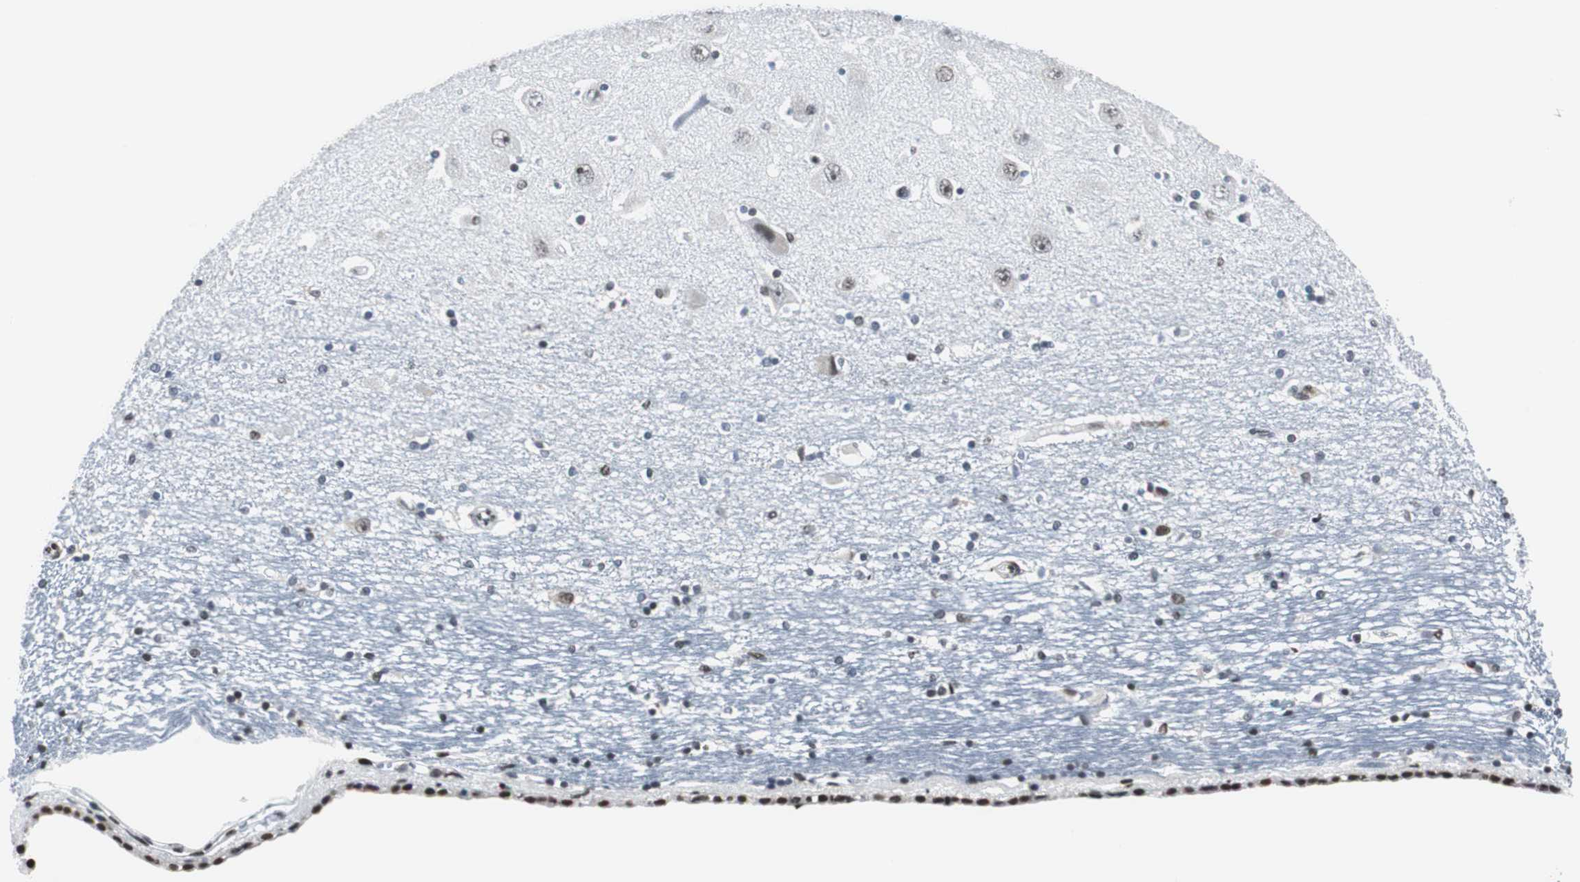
{"staining": {"intensity": "strong", "quantity": "25%-75%", "location": "nuclear"}, "tissue": "hippocampus", "cell_type": "Glial cells", "image_type": "normal", "snomed": [{"axis": "morphology", "description": "Normal tissue, NOS"}, {"axis": "topography", "description": "Hippocampus"}], "caption": "Protein analysis of normal hippocampus demonstrates strong nuclear positivity in about 25%-75% of glial cells.", "gene": "XRCC1", "patient": {"sex": "female", "age": 54}}